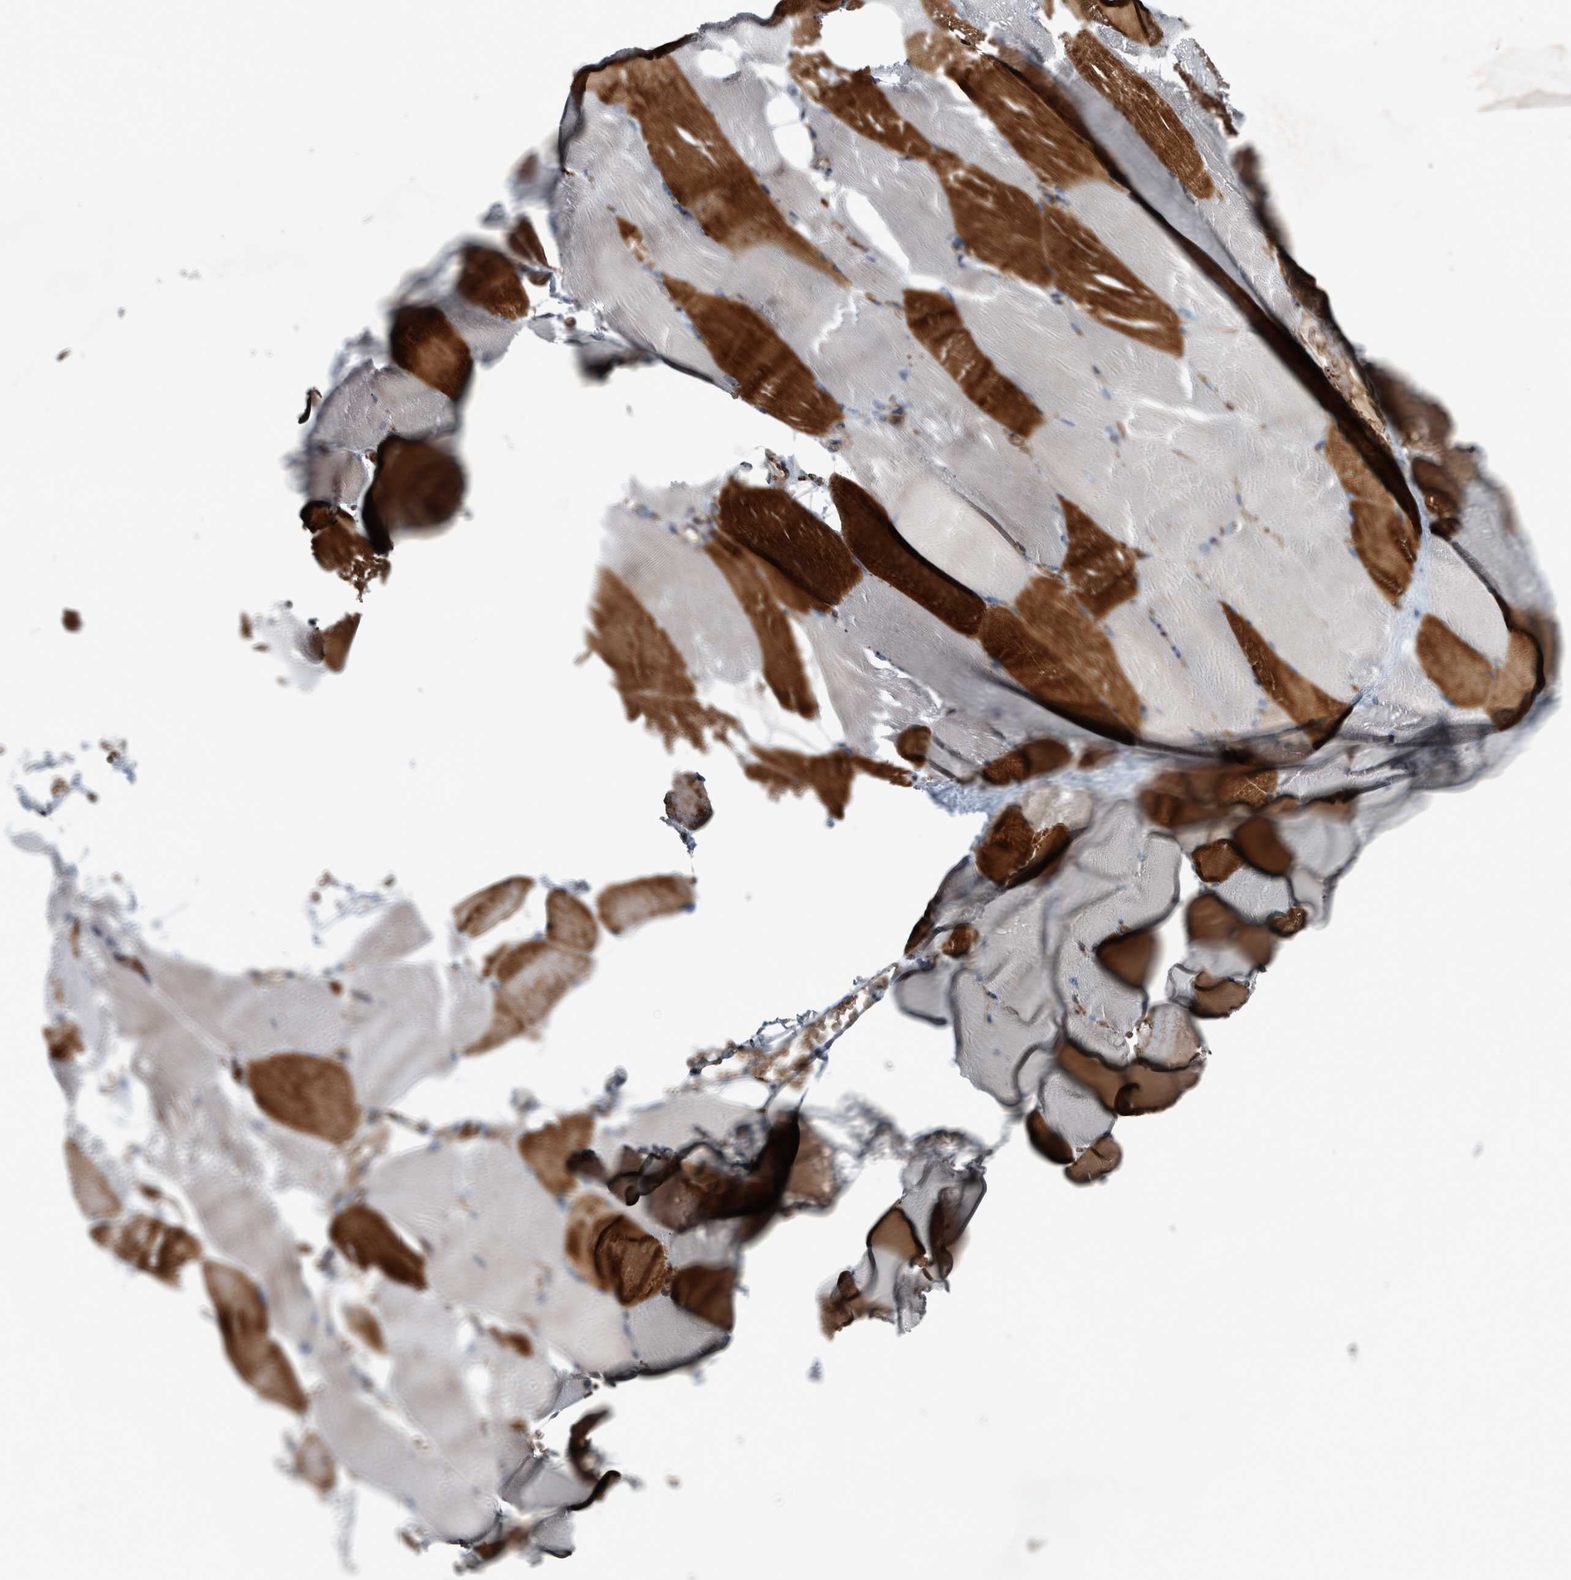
{"staining": {"intensity": "strong", "quantity": "25%-75%", "location": "cytoplasmic/membranous"}, "tissue": "skeletal muscle", "cell_type": "Myocytes", "image_type": "normal", "snomed": [{"axis": "morphology", "description": "Normal tissue, NOS"}, {"axis": "topography", "description": "Skeletal muscle"}, {"axis": "topography", "description": "Parathyroid gland"}], "caption": "An image showing strong cytoplasmic/membranous staining in approximately 25%-75% of myocytes in normal skeletal muscle, as visualized by brown immunohistochemical staining.", "gene": "GLT8D2", "patient": {"sex": "female", "age": 37}}